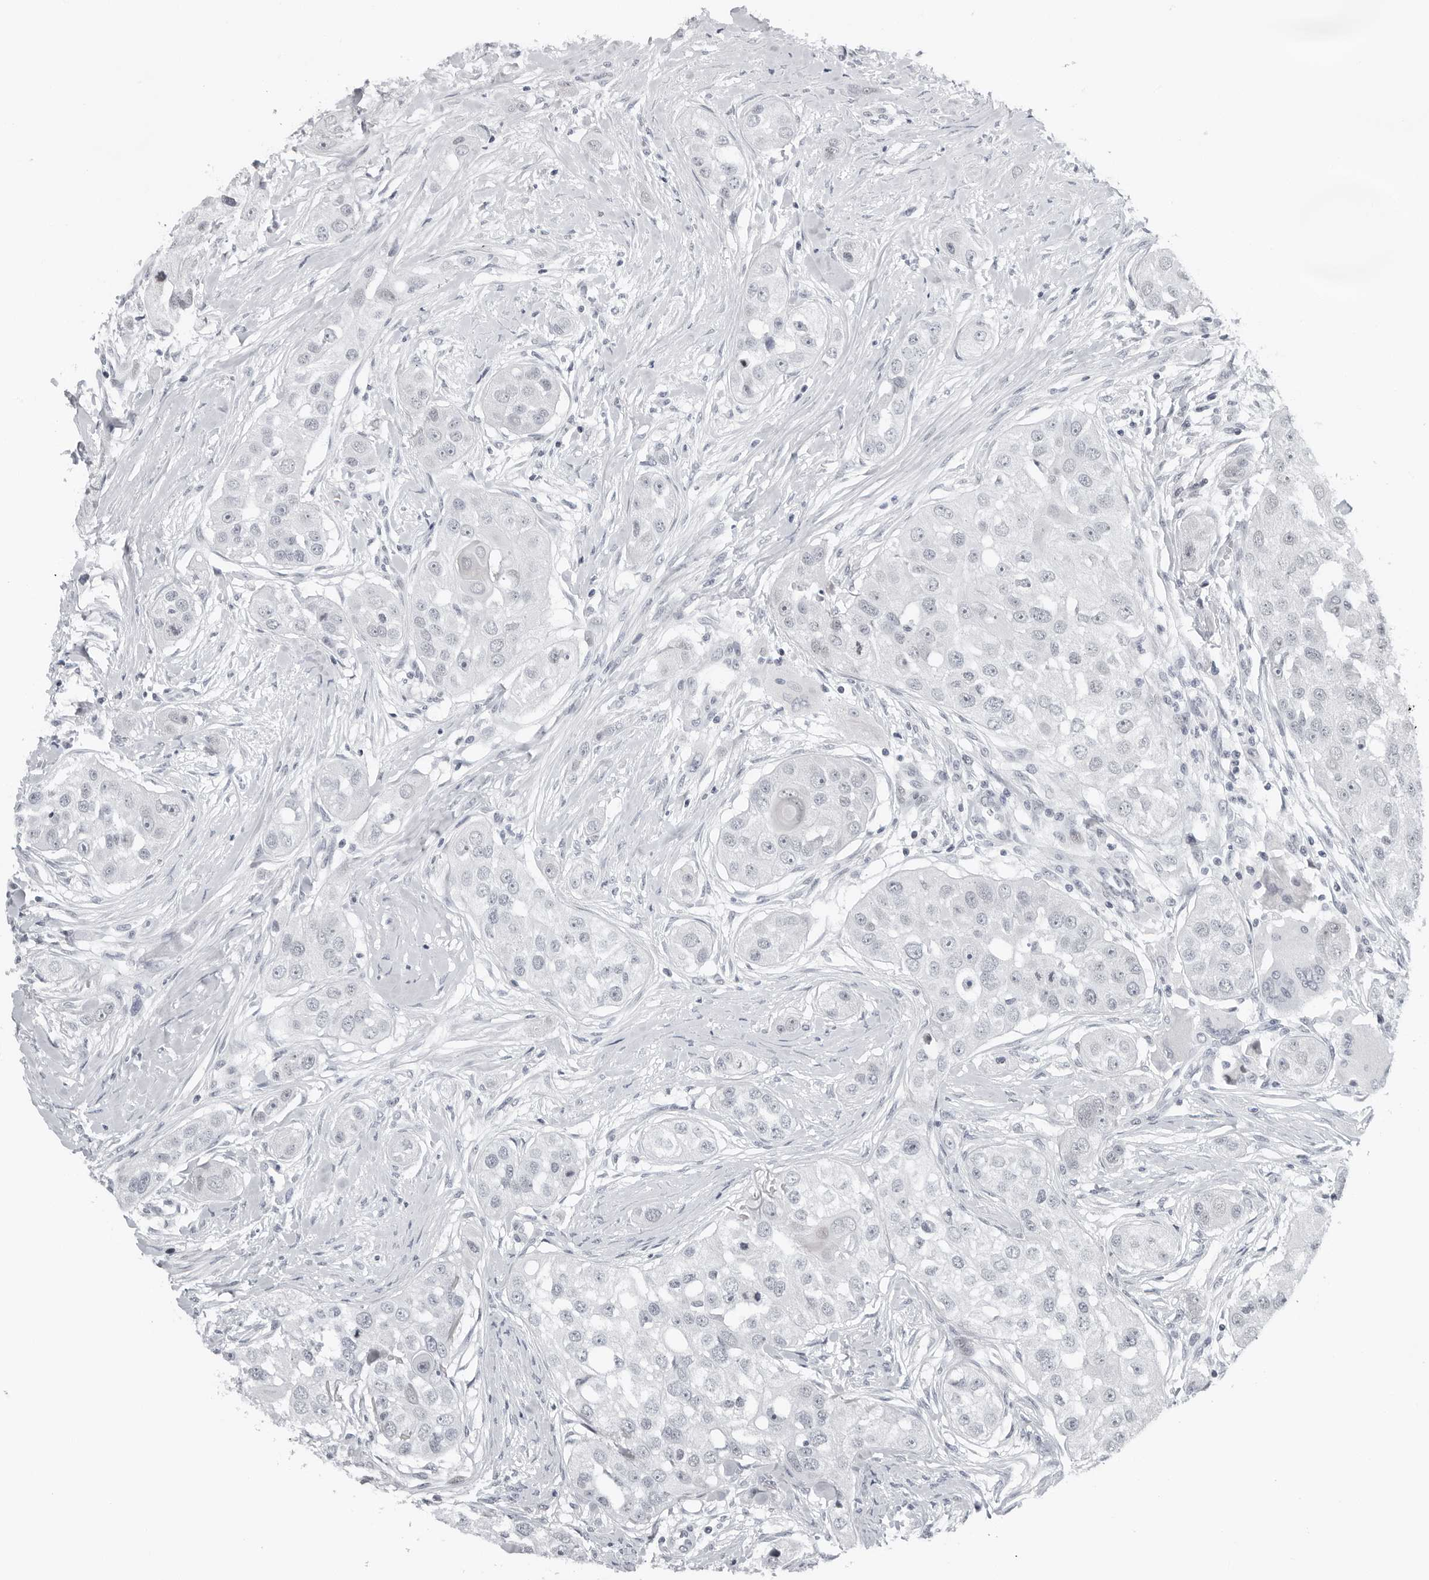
{"staining": {"intensity": "negative", "quantity": "none", "location": "none"}, "tissue": "head and neck cancer", "cell_type": "Tumor cells", "image_type": "cancer", "snomed": [{"axis": "morphology", "description": "Normal tissue, NOS"}, {"axis": "morphology", "description": "Squamous cell carcinoma, NOS"}, {"axis": "topography", "description": "Skeletal muscle"}, {"axis": "topography", "description": "Head-Neck"}], "caption": "Tumor cells are negative for brown protein staining in head and neck cancer.", "gene": "PPP1R42", "patient": {"sex": "male", "age": 51}}